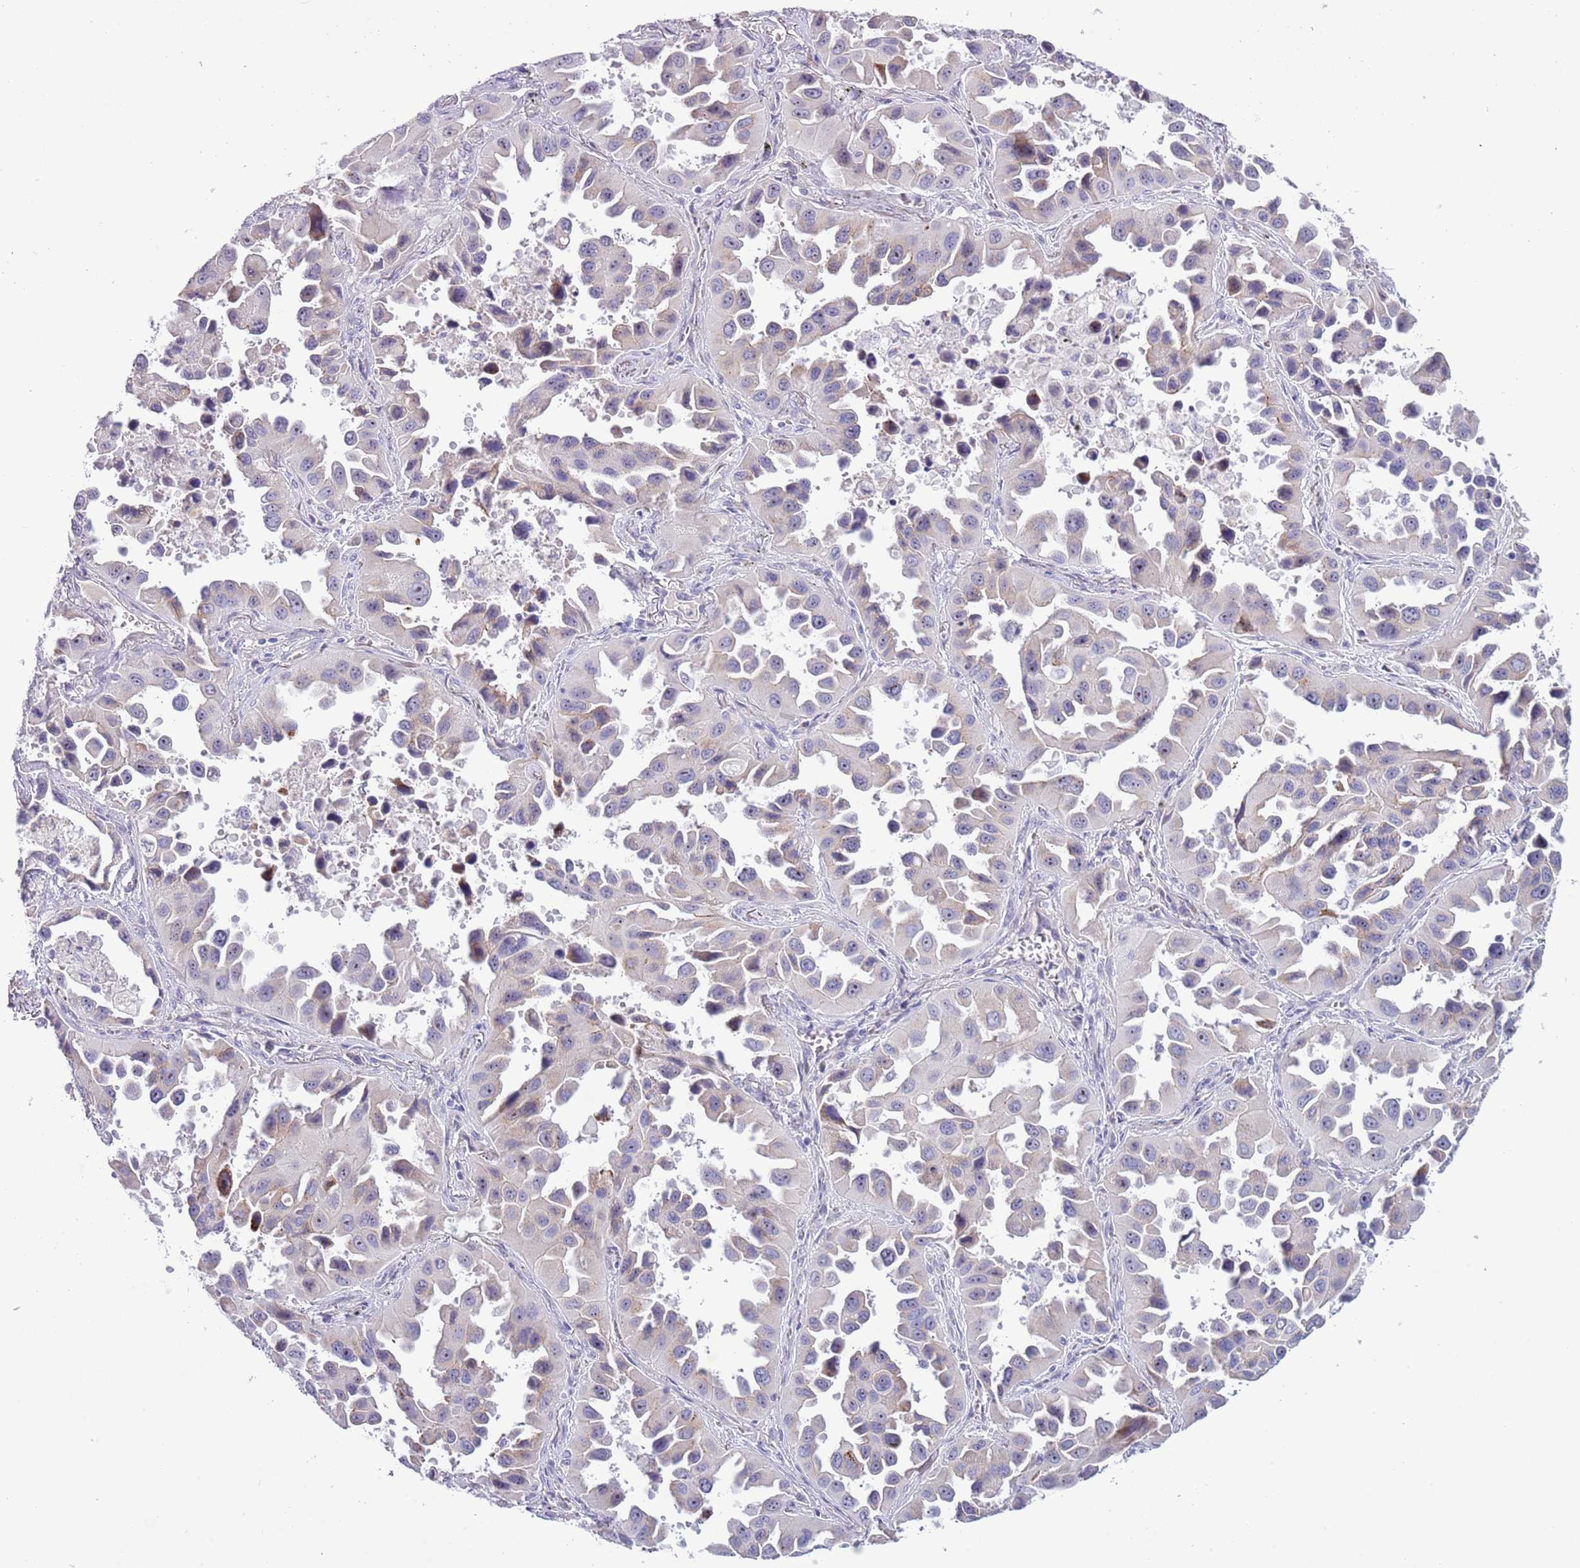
{"staining": {"intensity": "weak", "quantity": "<25%", "location": "cytoplasmic/membranous"}, "tissue": "lung cancer", "cell_type": "Tumor cells", "image_type": "cancer", "snomed": [{"axis": "morphology", "description": "Adenocarcinoma, NOS"}, {"axis": "topography", "description": "Lung"}], "caption": "A micrograph of human adenocarcinoma (lung) is negative for staining in tumor cells. (DAB IHC with hematoxylin counter stain).", "gene": "NBPF6", "patient": {"sex": "male", "age": 66}}